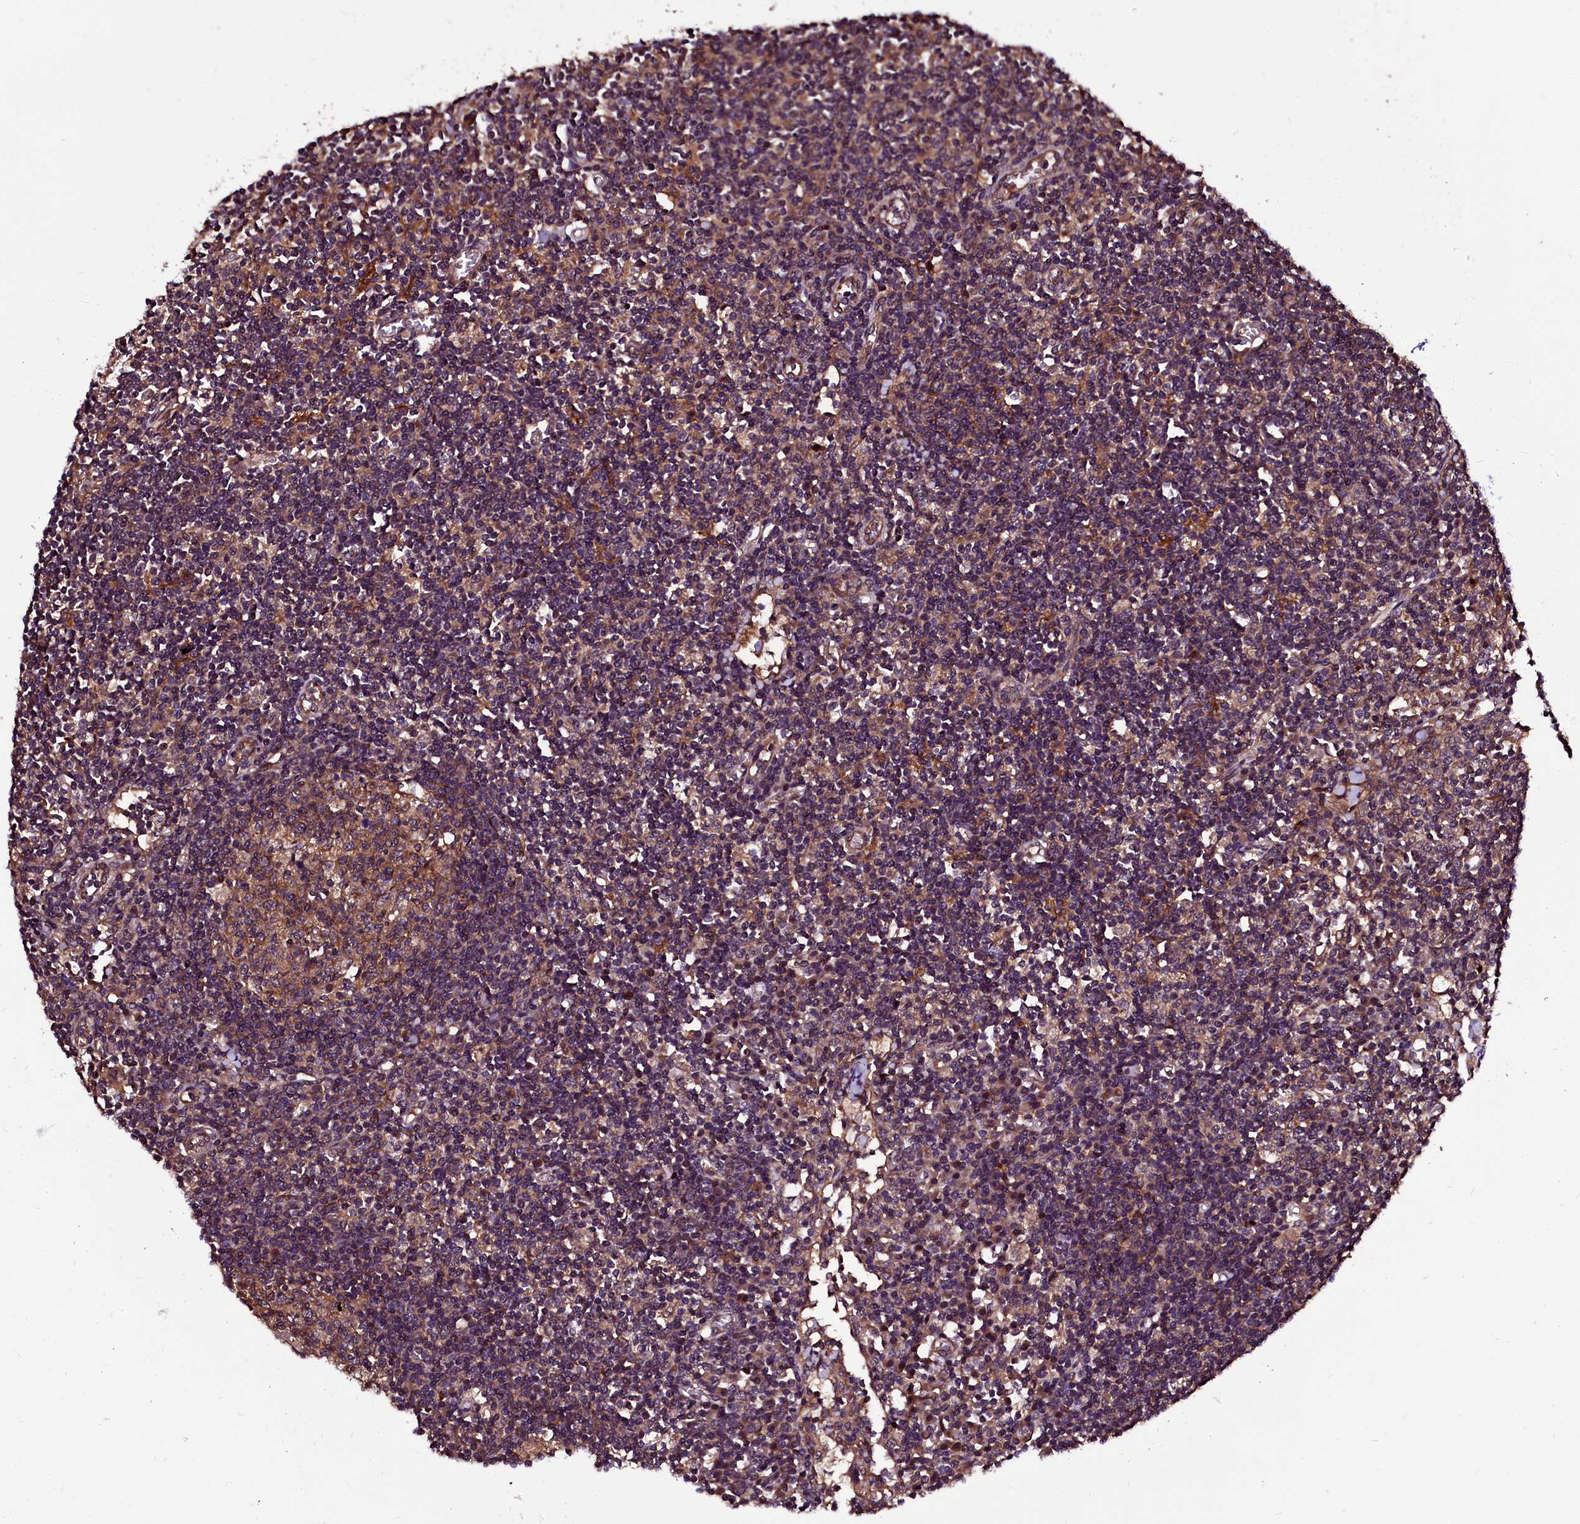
{"staining": {"intensity": "moderate", "quantity": ">75%", "location": "cytoplasmic/membranous"}, "tissue": "lymph node", "cell_type": "Germinal center cells", "image_type": "normal", "snomed": [{"axis": "morphology", "description": "Normal tissue, NOS"}, {"axis": "topography", "description": "Lymph node"}], "caption": "An image of human lymph node stained for a protein exhibits moderate cytoplasmic/membranous brown staining in germinal center cells. Nuclei are stained in blue.", "gene": "N4BP1", "patient": {"sex": "female", "age": 55}}